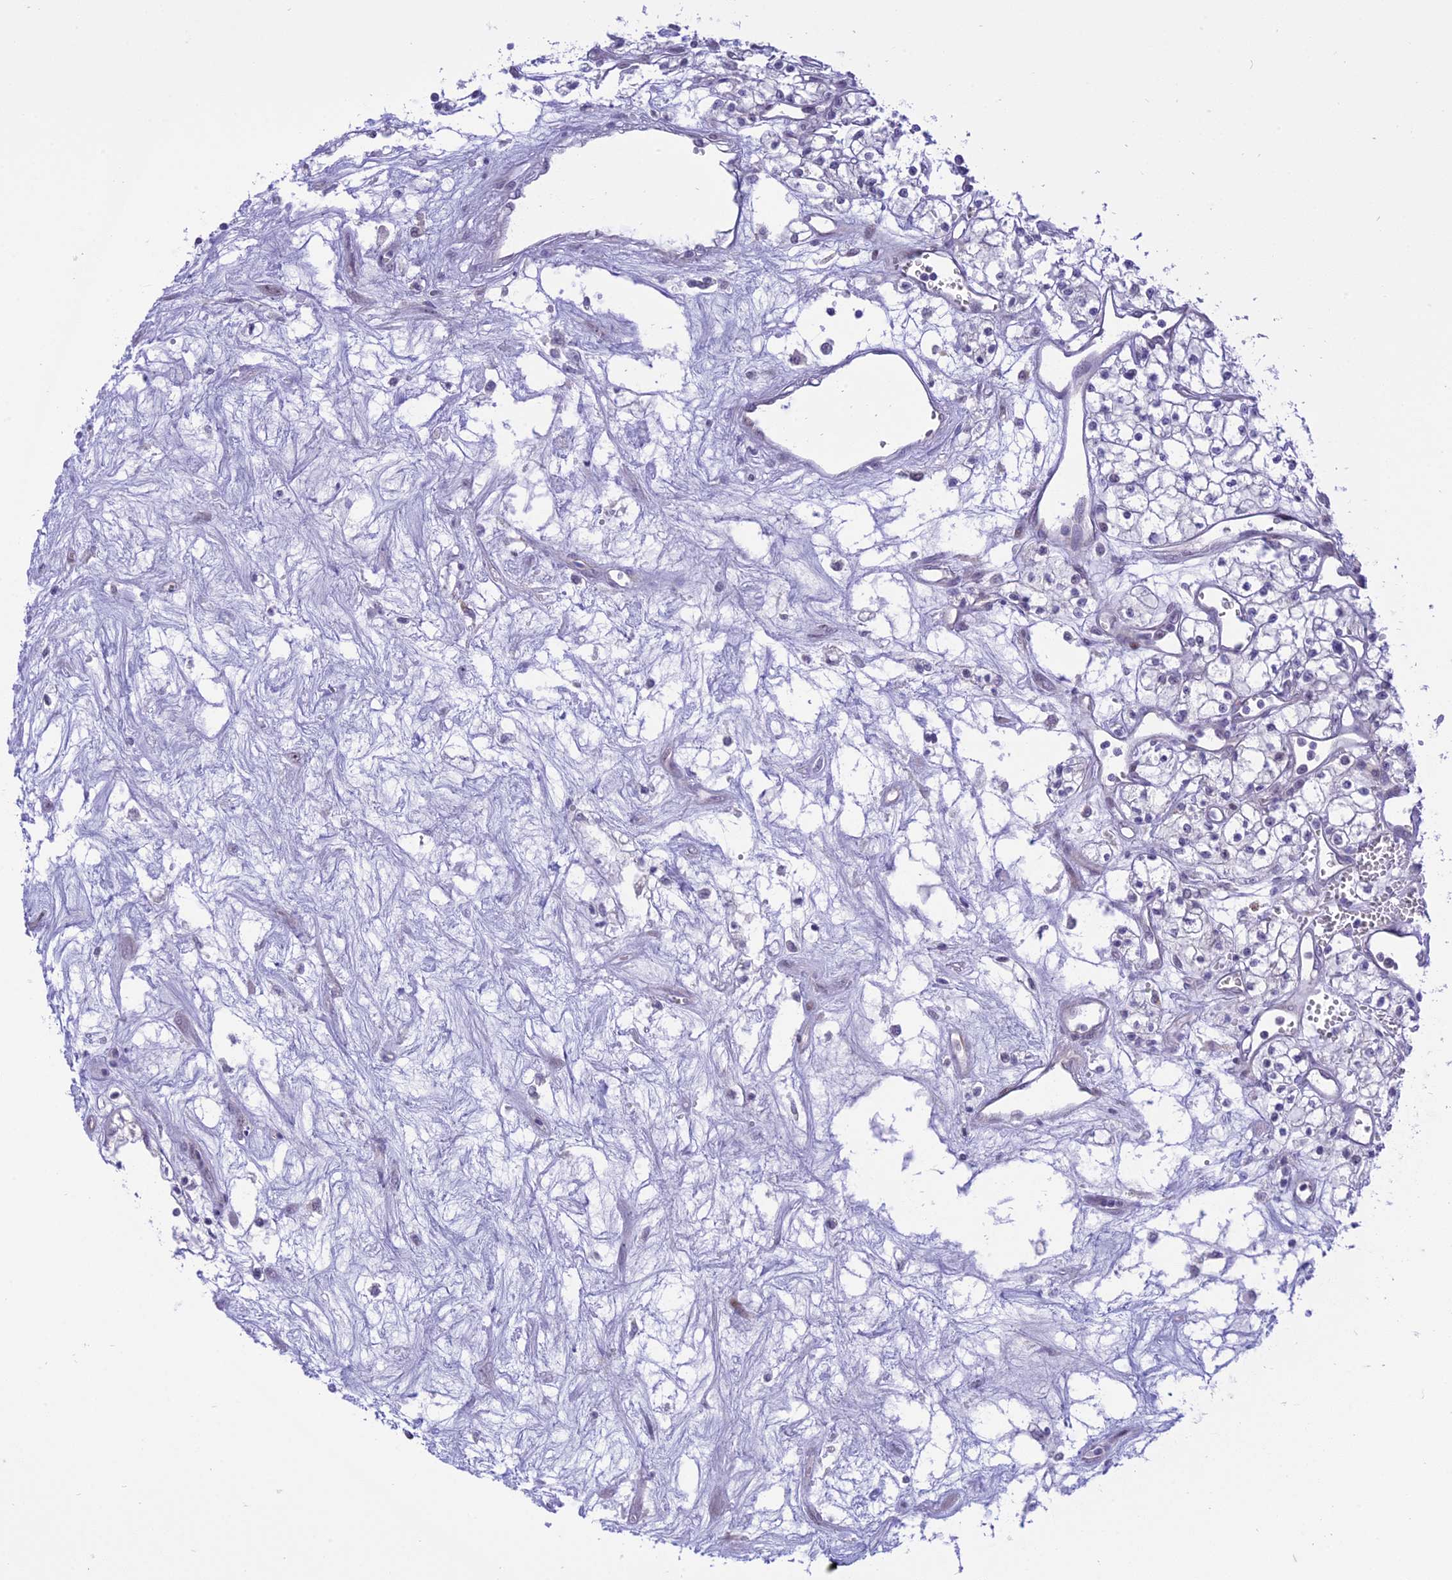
{"staining": {"intensity": "negative", "quantity": "none", "location": "none"}, "tissue": "renal cancer", "cell_type": "Tumor cells", "image_type": "cancer", "snomed": [{"axis": "morphology", "description": "Adenocarcinoma, NOS"}, {"axis": "topography", "description": "Kidney"}], "caption": "High magnification brightfield microscopy of adenocarcinoma (renal) stained with DAB (brown) and counterstained with hematoxylin (blue): tumor cells show no significant expression.", "gene": "ZNF837", "patient": {"sex": "male", "age": 59}}